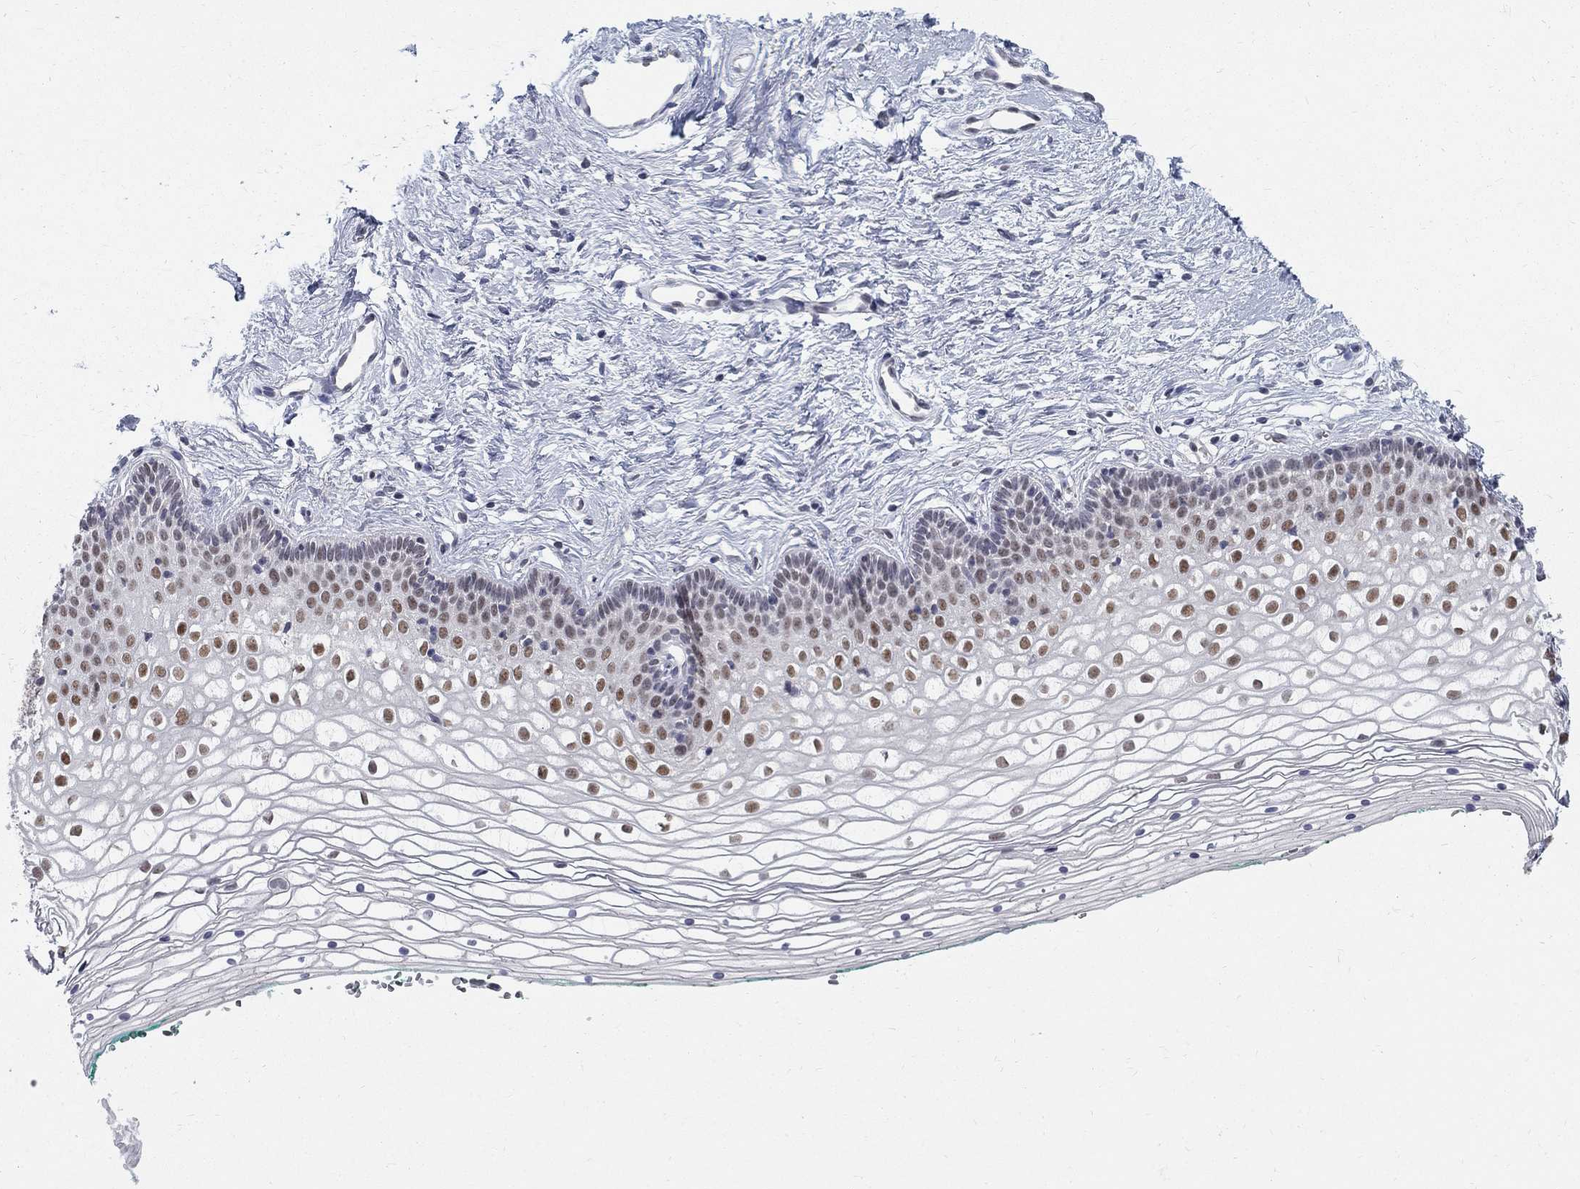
{"staining": {"intensity": "strong", "quantity": "25%-75%", "location": "nuclear"}, "tissue": "vagina", "cell_type": "Squamous epithelial cells", "image_type": "normal", "snomed": [{"axis": "morphology", "description": "Normal tissue, NOS"}, {"axis": "topography", "description": "Vagina"}], "caption": "A histopathology image showing strong nuclear expression in about 25%-75% of squamous epithelial cells in benign vagina, as visualized by brown immunohistochemical staining.", "gene": "GCFC2", "patient": {"sex": "female", "age": 36}}